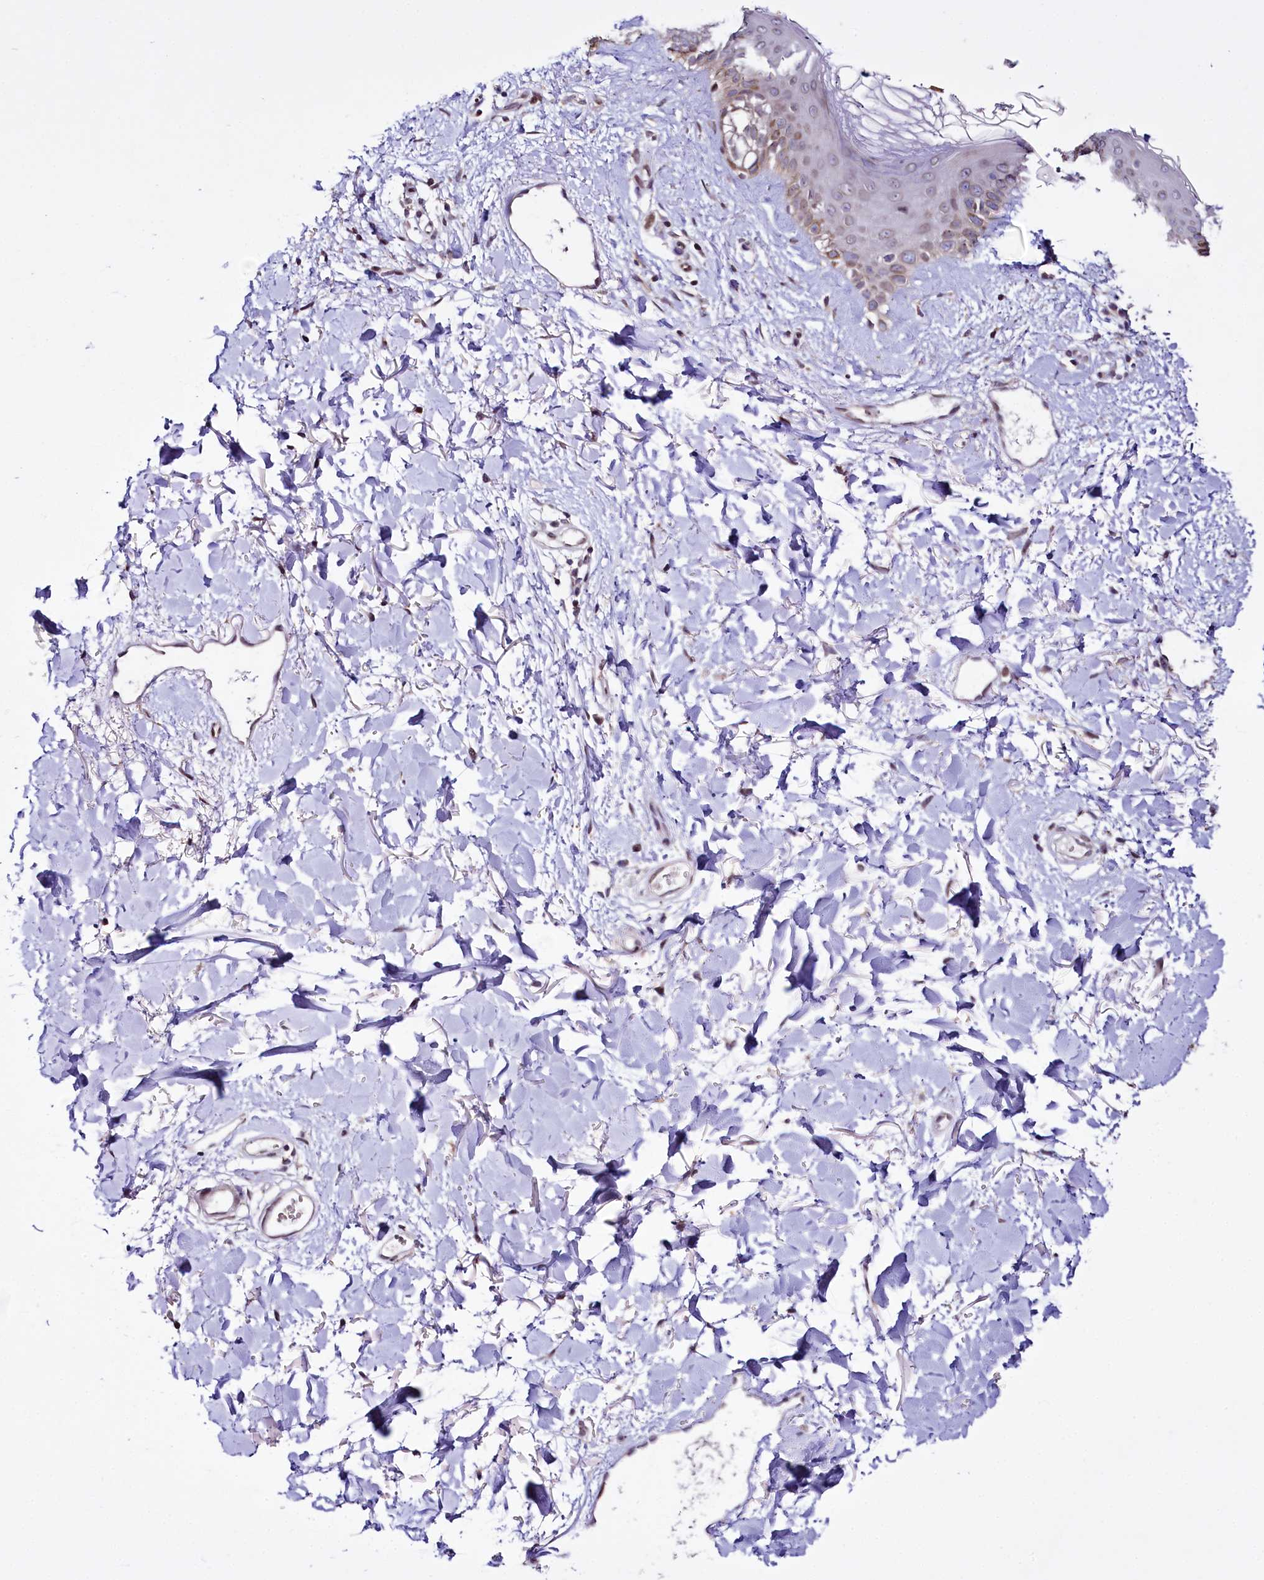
{"staining": {"intensity": "moderate", "quantity": ">75%", "location": "nuclear"}, "tissue": "skin", "cell_type": "Fibroblasts", "image_type": "normal", "snomed": [{"axis": "morphology", "description": "Normal tissue, NOS"}, {"axis": "topography", "description": "Skin"}], "caption": "Skin stained with immunohistochemistry reveals moderate nuclear staining in approximately >75% of fibroblasts. The staining was performed using DAB (3,3'-diaminobenzidine) to visualize the protein expression in brown, while the nuclei were stained in blue with hematoxylin (Magnification: 20x).", "gene": "ZNF226", "patient": {"sex": "female", "age": 58}}